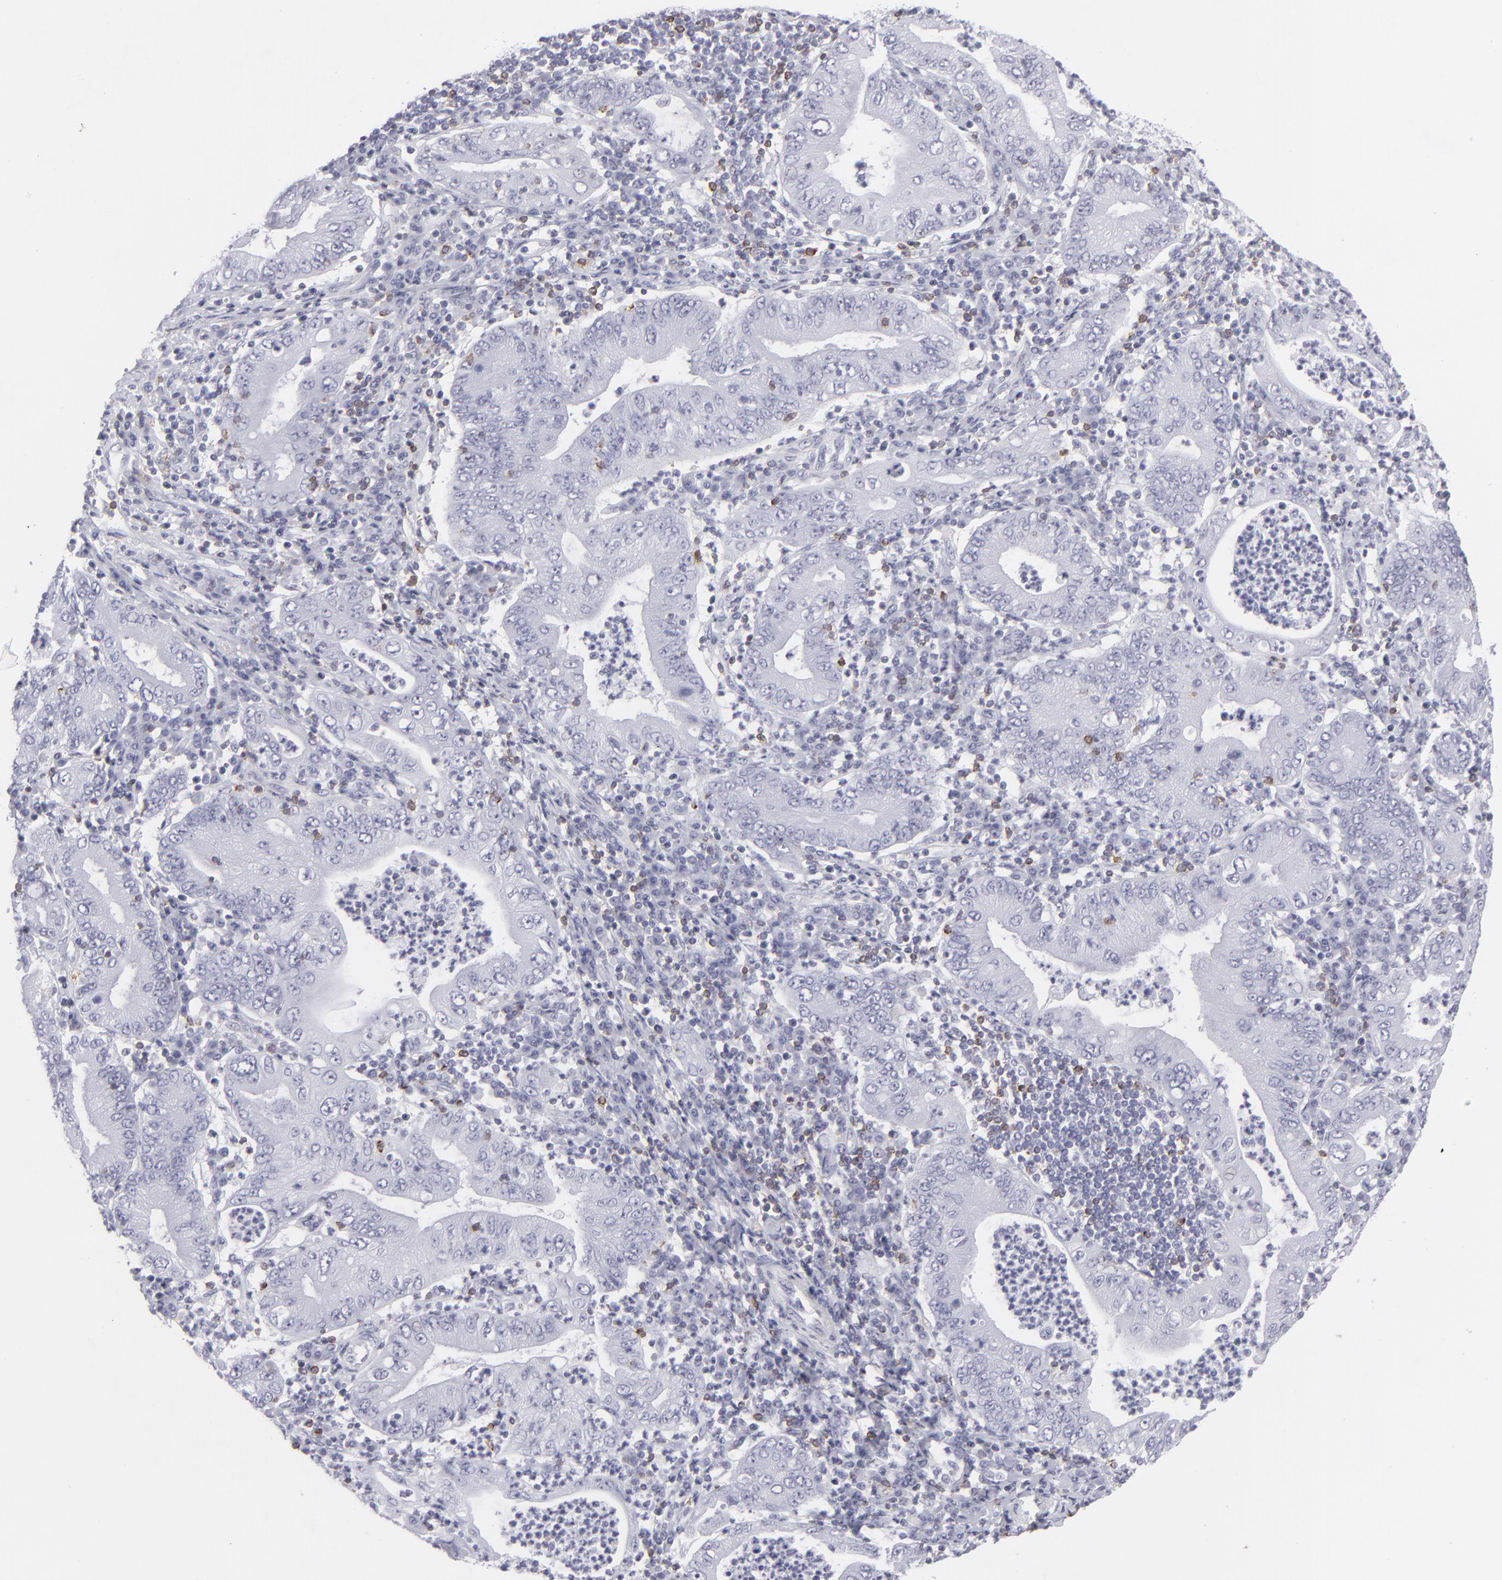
{"staining": {"intensity": "negative", "quantity": "none", "location": "none"}, "tissue": "stomach cancer", "cell_type": "Tumor cells", "image_type": "cancer", "snomed": [{"axis": "morphology", "description": "Normal tissue, NOS"}, {"axis": "morphology", "description": "Adenocarcinoma, NOS"}, {"axis": "topography", "description": "Esophagus"}, {"axis": "topography", "description": "Stomach, upper"}, {"axis": "topography", "description": "Peripheral nerve tissue"}], "caption": "IHC image of neoplastic tissue: adenocarcinoma (stomach) stained with DAB reveals no significant protein positivity in tumor cells.", "gene": "CD7", "patient": {"sex": "male", "age": 62}}